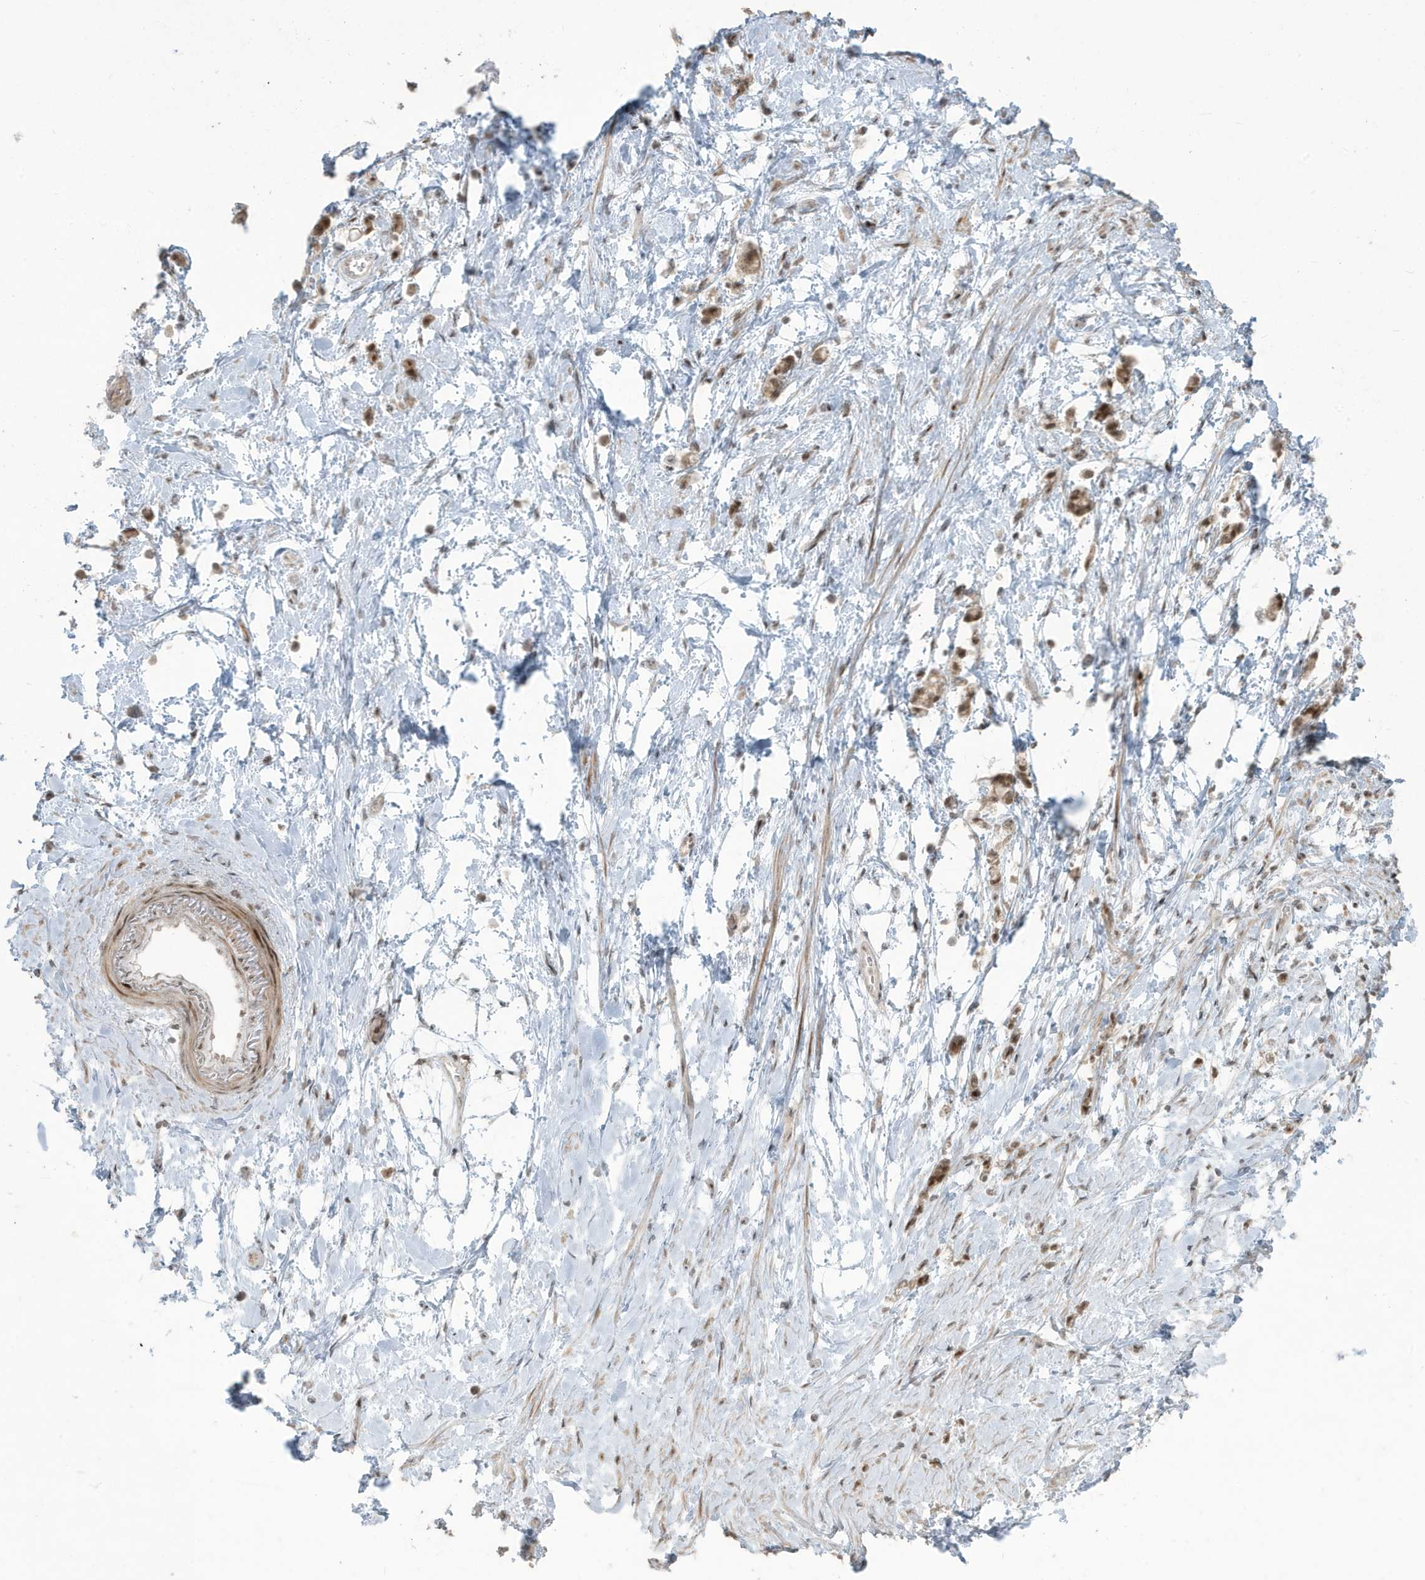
{"staining": {"intensity": "moderate", "quantity": ">75%", "location": "cytoplasmic/membranous,nuclear"}, "tissue": "stomach cancer", "cell_type": "Tumor cells", "image_type": "cancer", "snomed": [{"axis": "morphology", "description": "Adenocarcinoma, NOS"}, {"axis": "topography", "description": "Stomach"}], "caption": "About >75% of tumor cells in stomach cancer exhibit moderate cytoplasmic/membranous and nuclear protein staining as visualized by brown immunohistochemical staining.", "gene": "C1orf52", "patient": {"sex": "female", "age": 60}}